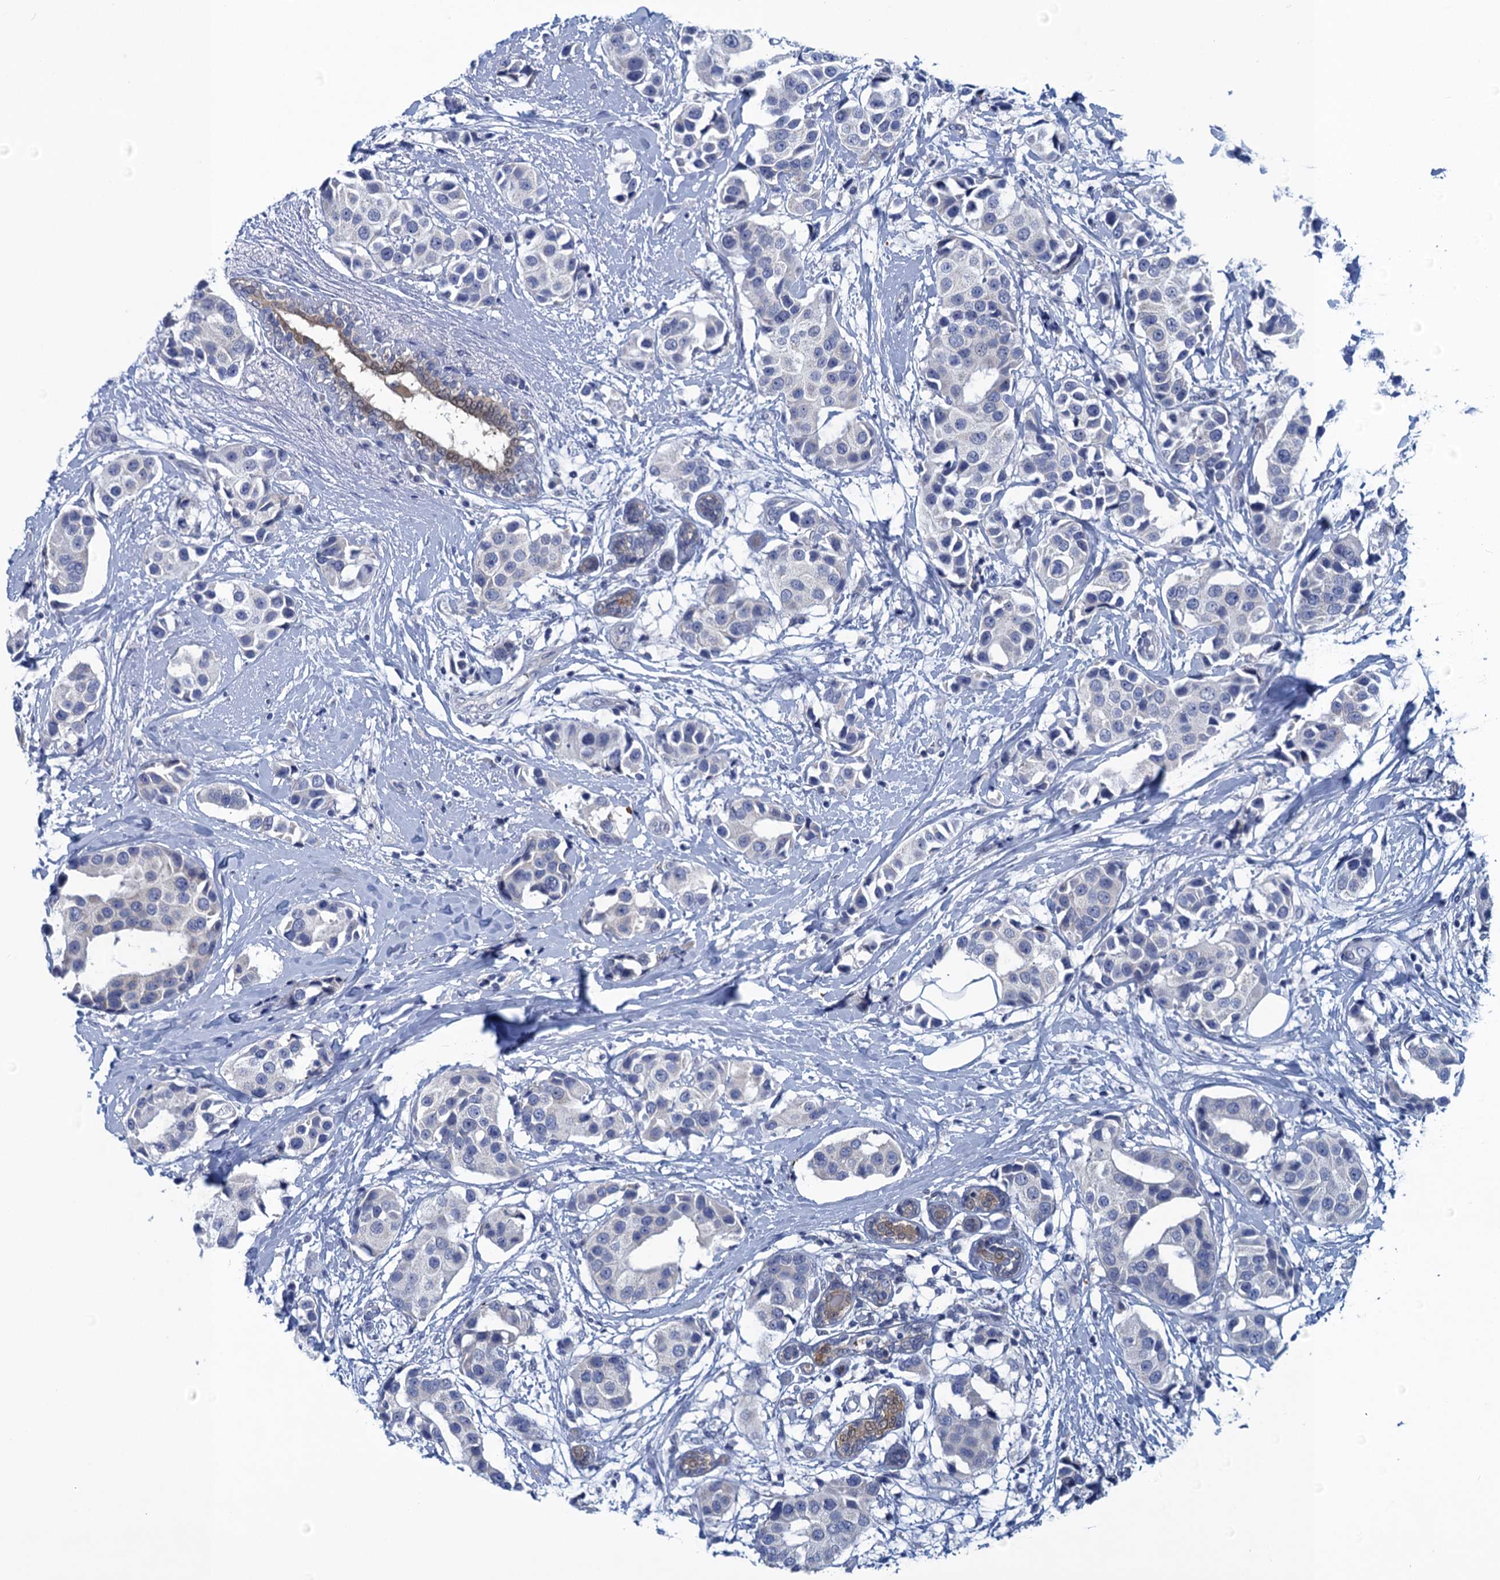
{"staining": {"intensity": "negative", "quantity": "none", "location": "none"}, "tissue": "breast cancer", "cell_type": "Tumor cells", "image_type": "cancer", "snomed": [{"axis": "morphology", "description": "Normal tissue, NOS"}, {"axis": "morphology", "description": "Duct carcinoma"}, {"axis": "topography", "description": "Breast"}], "caption": "The photomicrograph exhibits no significant staining in tumor cells of infiltrating ductal carcinoma (breast).", "gene": "SCEL", "patient": {"sex": "female", "age": 39}}